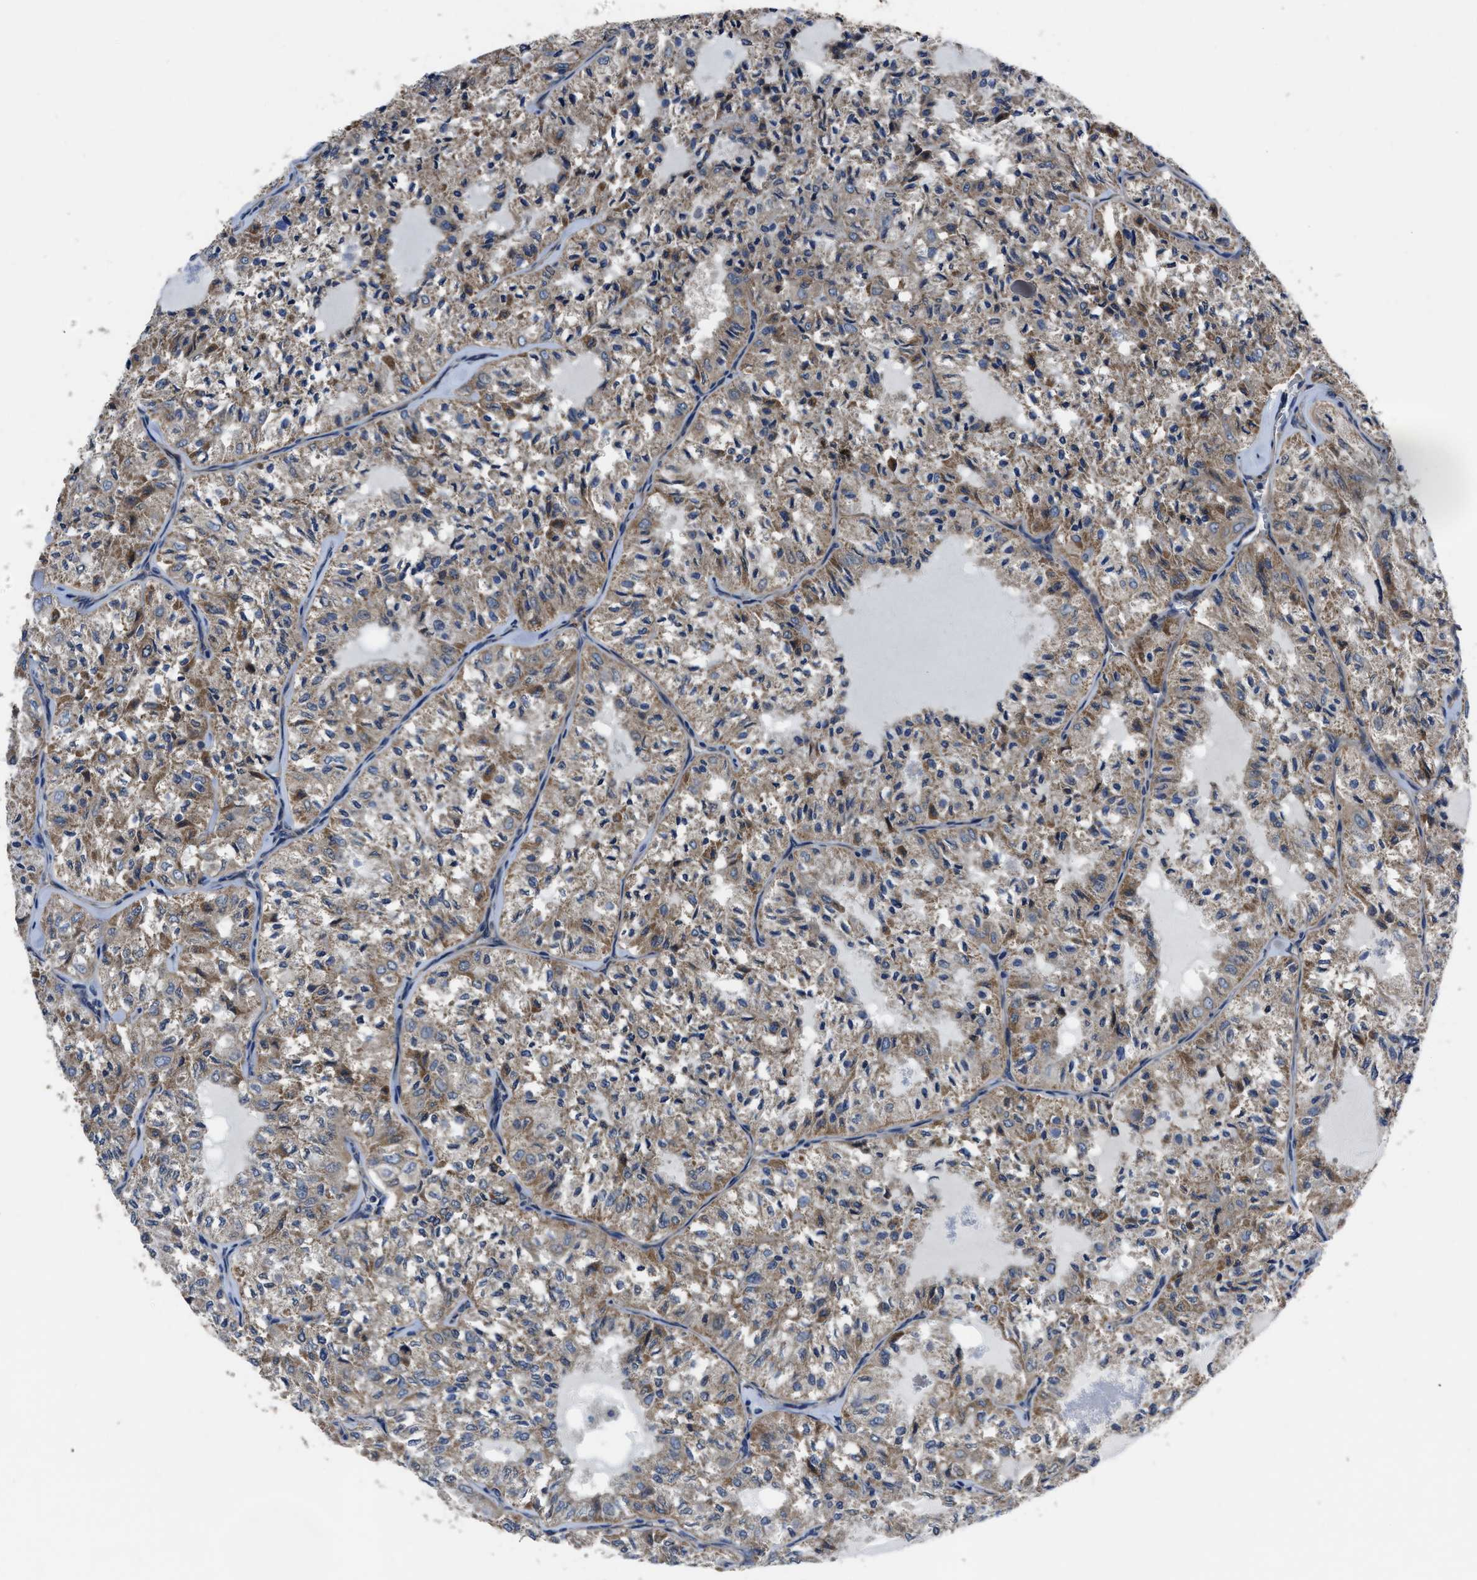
{"staining": {"intensity": "weak", "quantity": ">75%", "location": "cytoplasmic/membranous"}, "tissue": "thyroid cancer", "cell_type": "Tumor cells", "image_type": "cancer", "snomed": [{"axis": "morphology", "description": "Follicular adenoma carcinoma, NOS"}, {"axis": "topography", "description": "Thyroid gland"}], "caption": "Protein expression analysis of follicular adenoma carcinoma (thyroid) displays weak cytoplasmic/membranous staining in about >75% of tumor cells. The protein is shown in brown color, while the nuclei are stained blue.", "gene": "ERC1", "patient": {"sex": "male", "age": 75}}